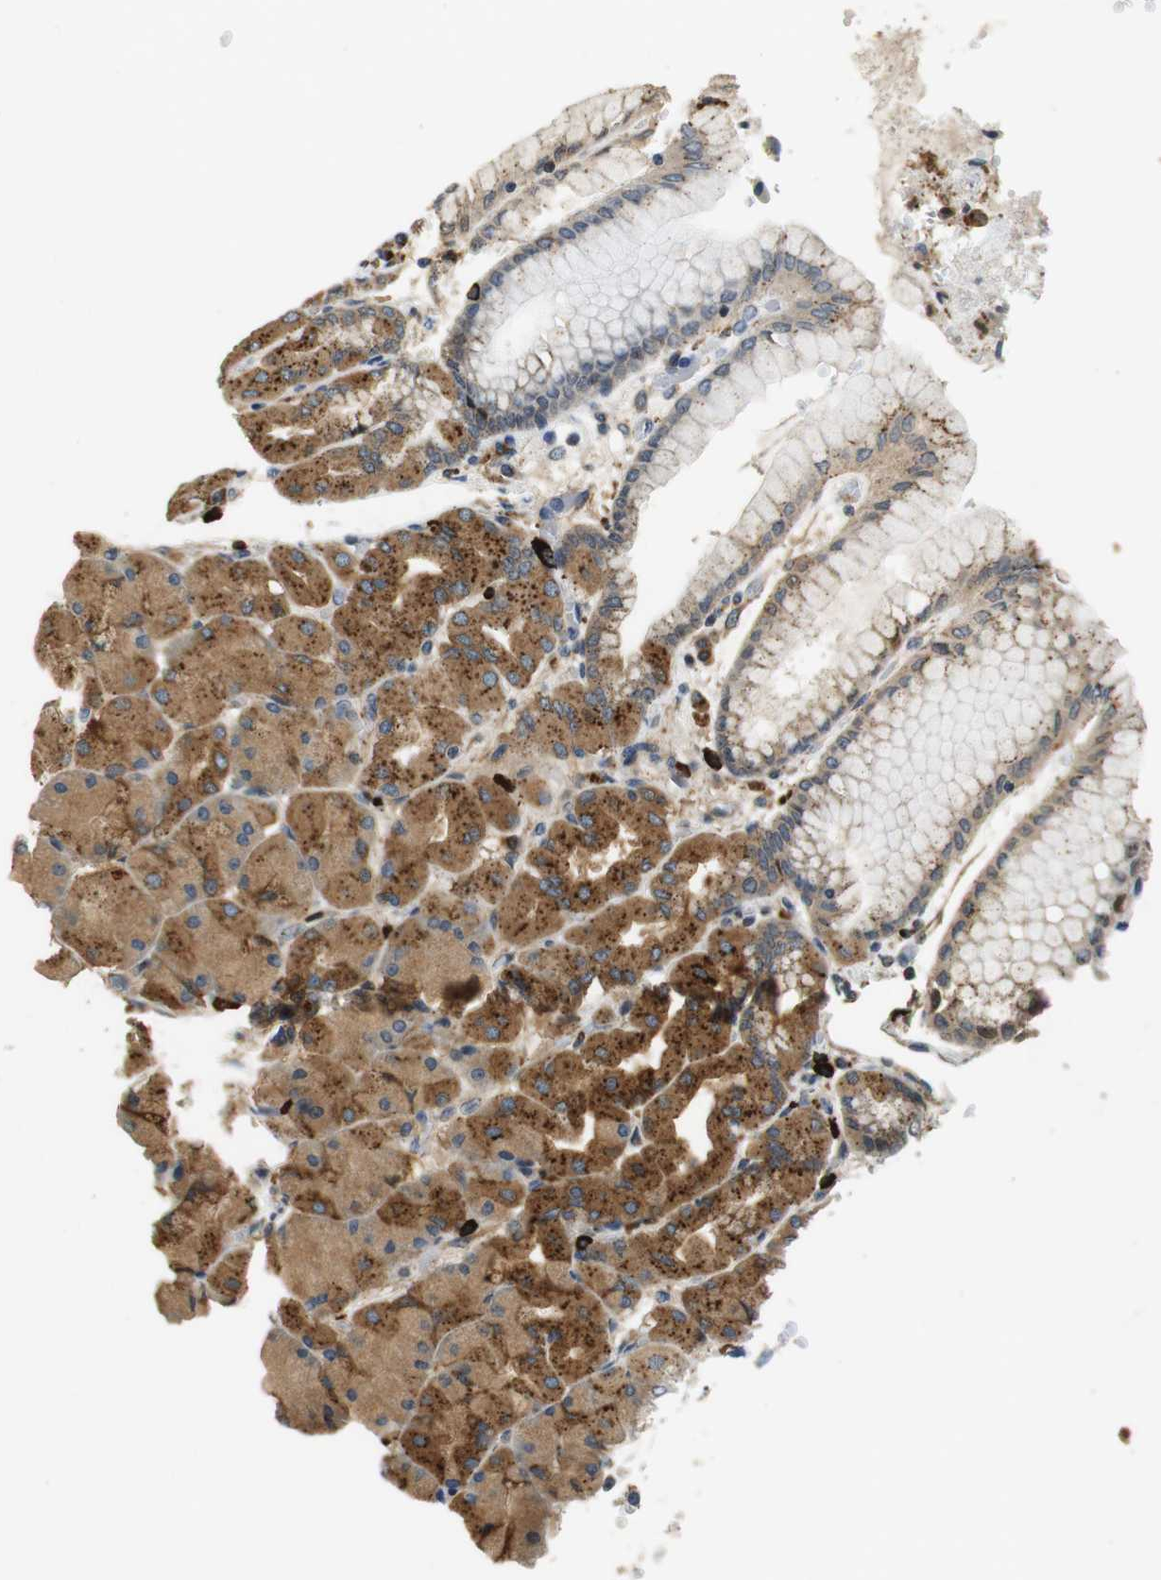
{"staining": {"intensity": "moderate", "quantity": ">75%", "location": "cytoplasmic/membranous"}, "tissue": "stomach", "cell_type": "Glandular cells", "image_type": "normal", "snomed": [{"axis": "morphology", "description": "Normal tissue, NOS"}, {"axis": "topography", "description": "Stomach, upper"}], "caption": "Approximately >75% of glandular cells in benign human stomach display moderate cytoplasmic/membranous protein positivity as visualized by brown immunohistochemical staining.", "gene": "TXNRD1", "patient": {"sex": "female", "age": 56}}